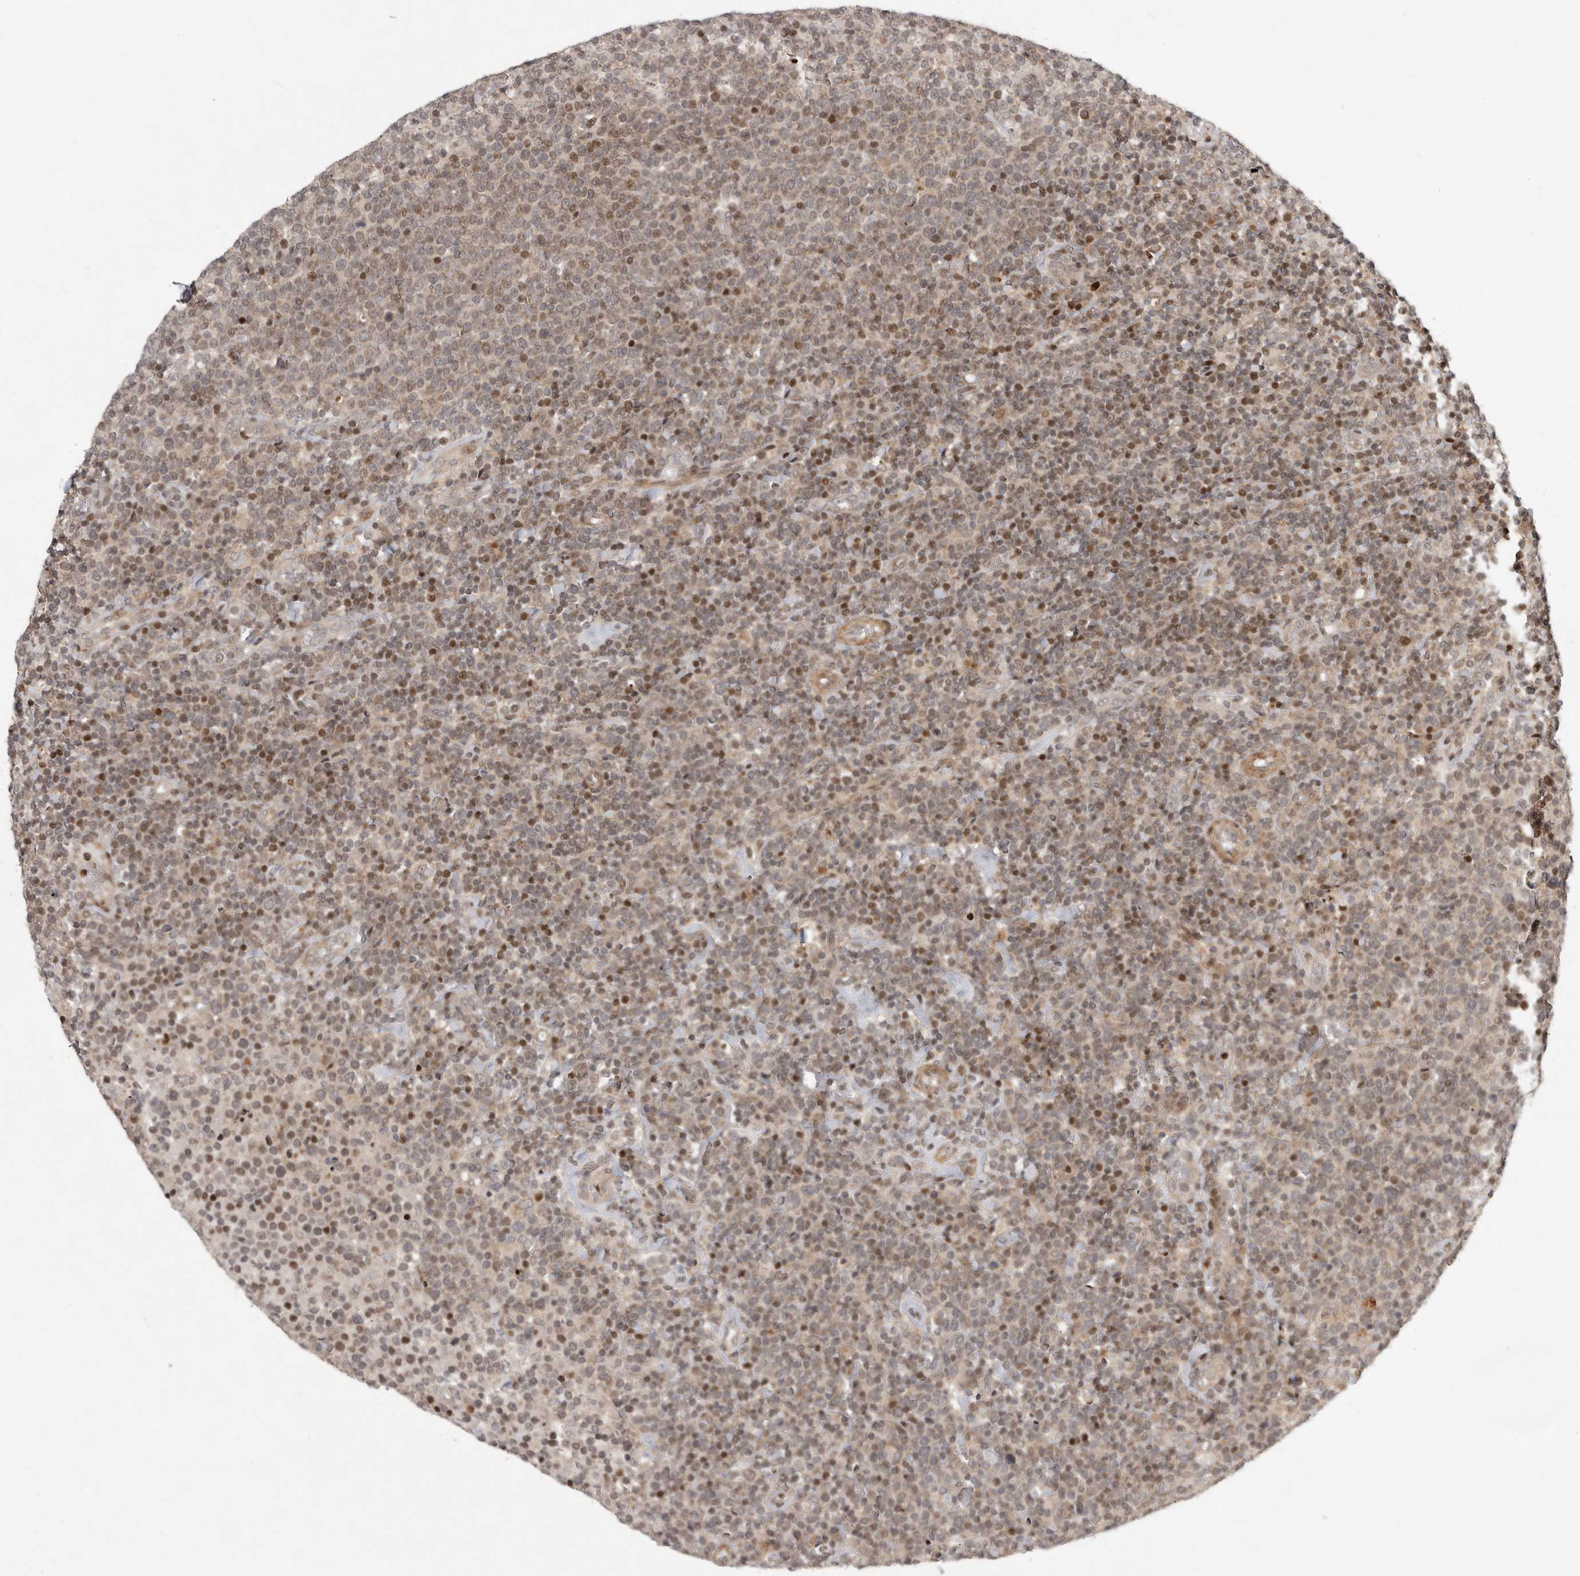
{"staining": {"intensity": "moderate", "quantity": "25%-75%", "location": "nuclear"}, "tissue": "lymphoma", "cell_type": "Tumor cells", "image_type": "cancer", "snomed": [{"axis": "morphology", "description": "Malignant lymphoma, non-Hodgkin's type, High grade"}, {"axis": "topography", "description": "Lymph node"}], "caption": "Immunohistochemical staining of human lymphoma reveals moderate nuclear protein staining in approximately 25%-75% of tumor cells.", "gene": "RABIF", "patient": {"sex": "male", "age": 61}}